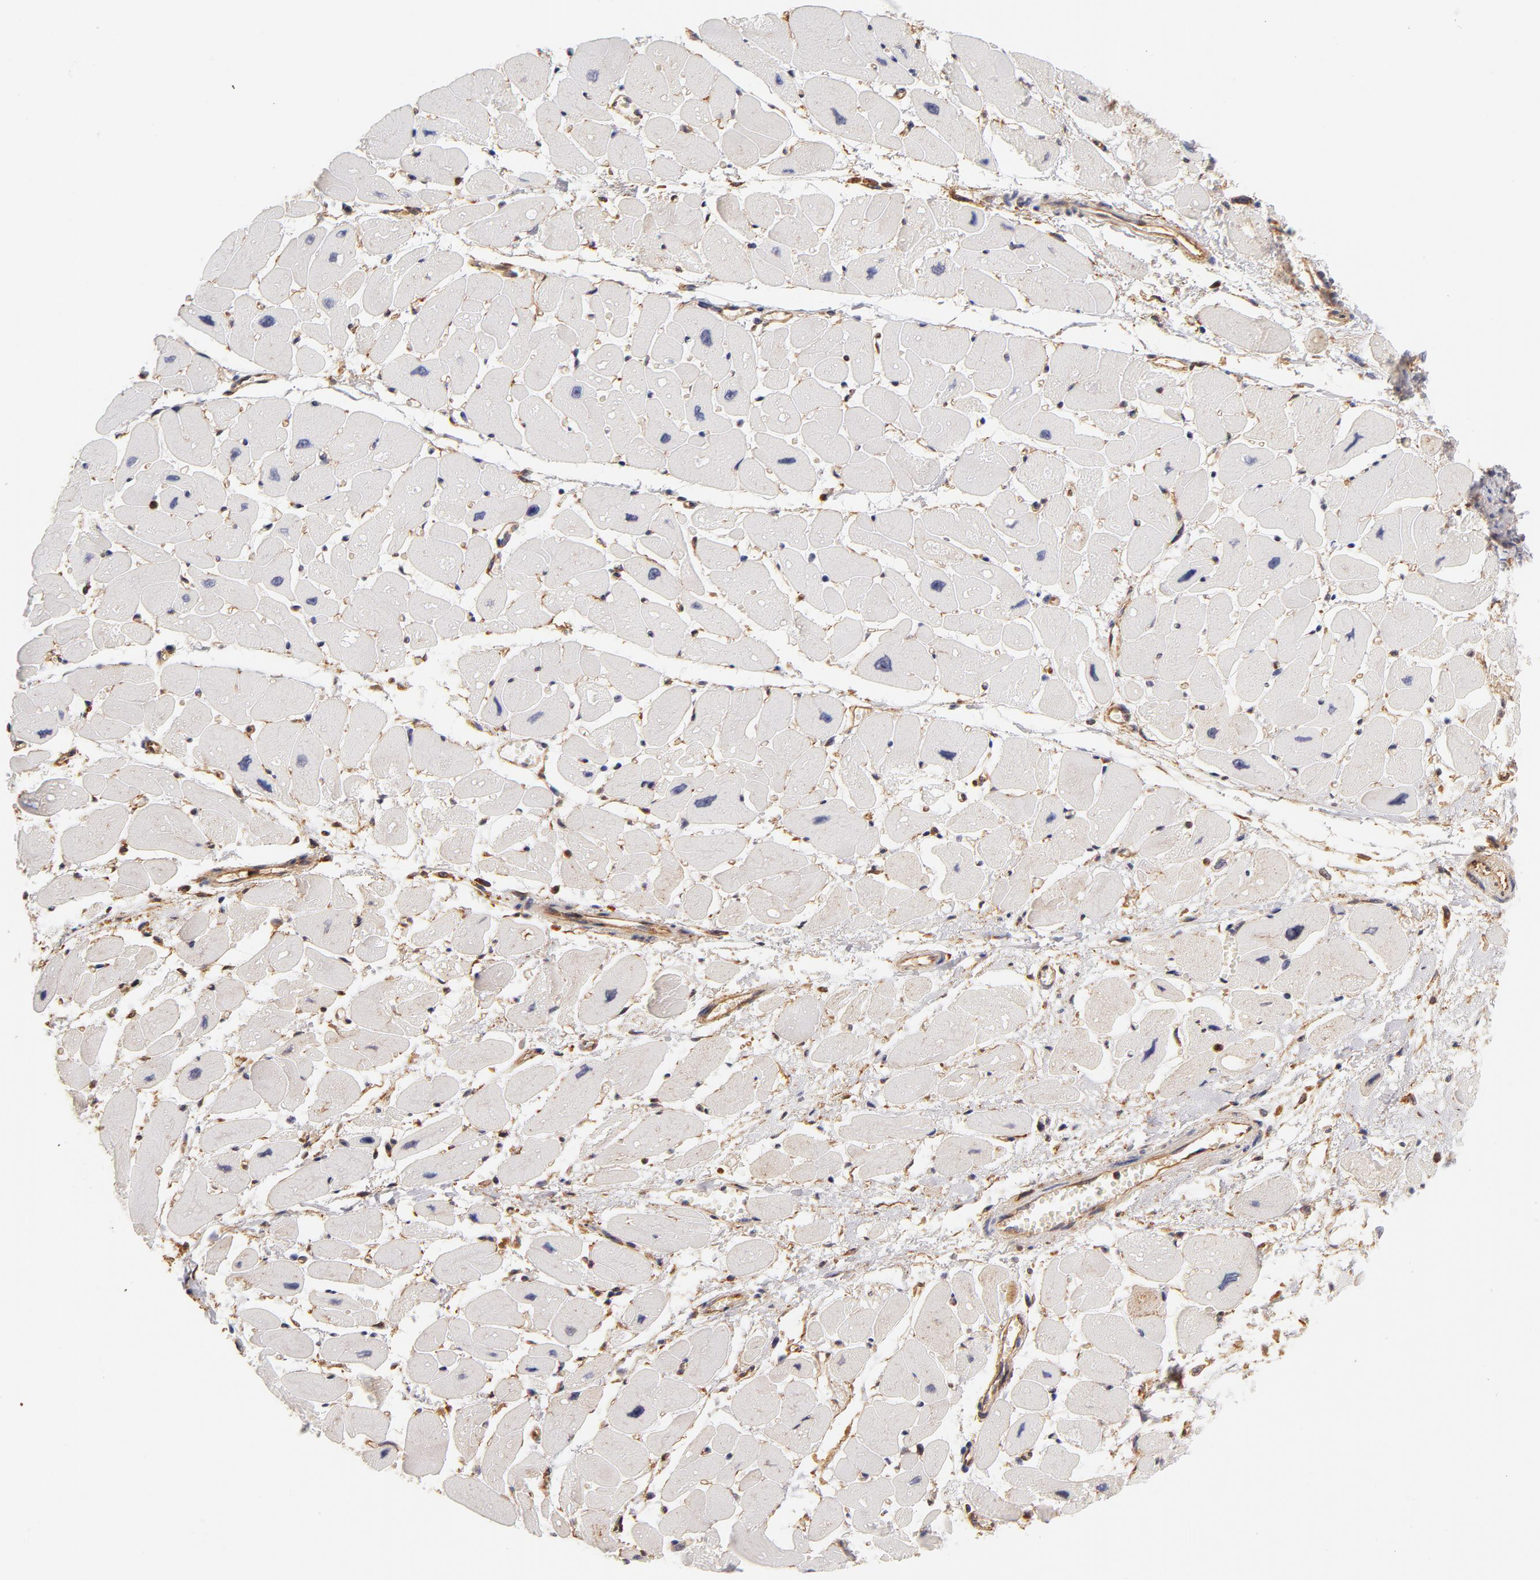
{"staining": {"intensity": "weak", "quantity": "25%-75%", "location": "cytoplasmic/membranous"}, "tissue": "heart muscle", "cell_type": "Cardiomyocytes", "image_type": "normal", "snomed": [{"axis": "morphology", "description": "Normal tissue, NOS"}, {"axis": "topography", "description": "Heart"}], "caption": "This histopathology image demonstrates IHC staining of normal heart muscle, with low weak cytoplasmic/membranous expression in about 25%-75% of cardiomyocytes.", "gene": "FCMR", "patient": {"sex": "female", "age": 54}}